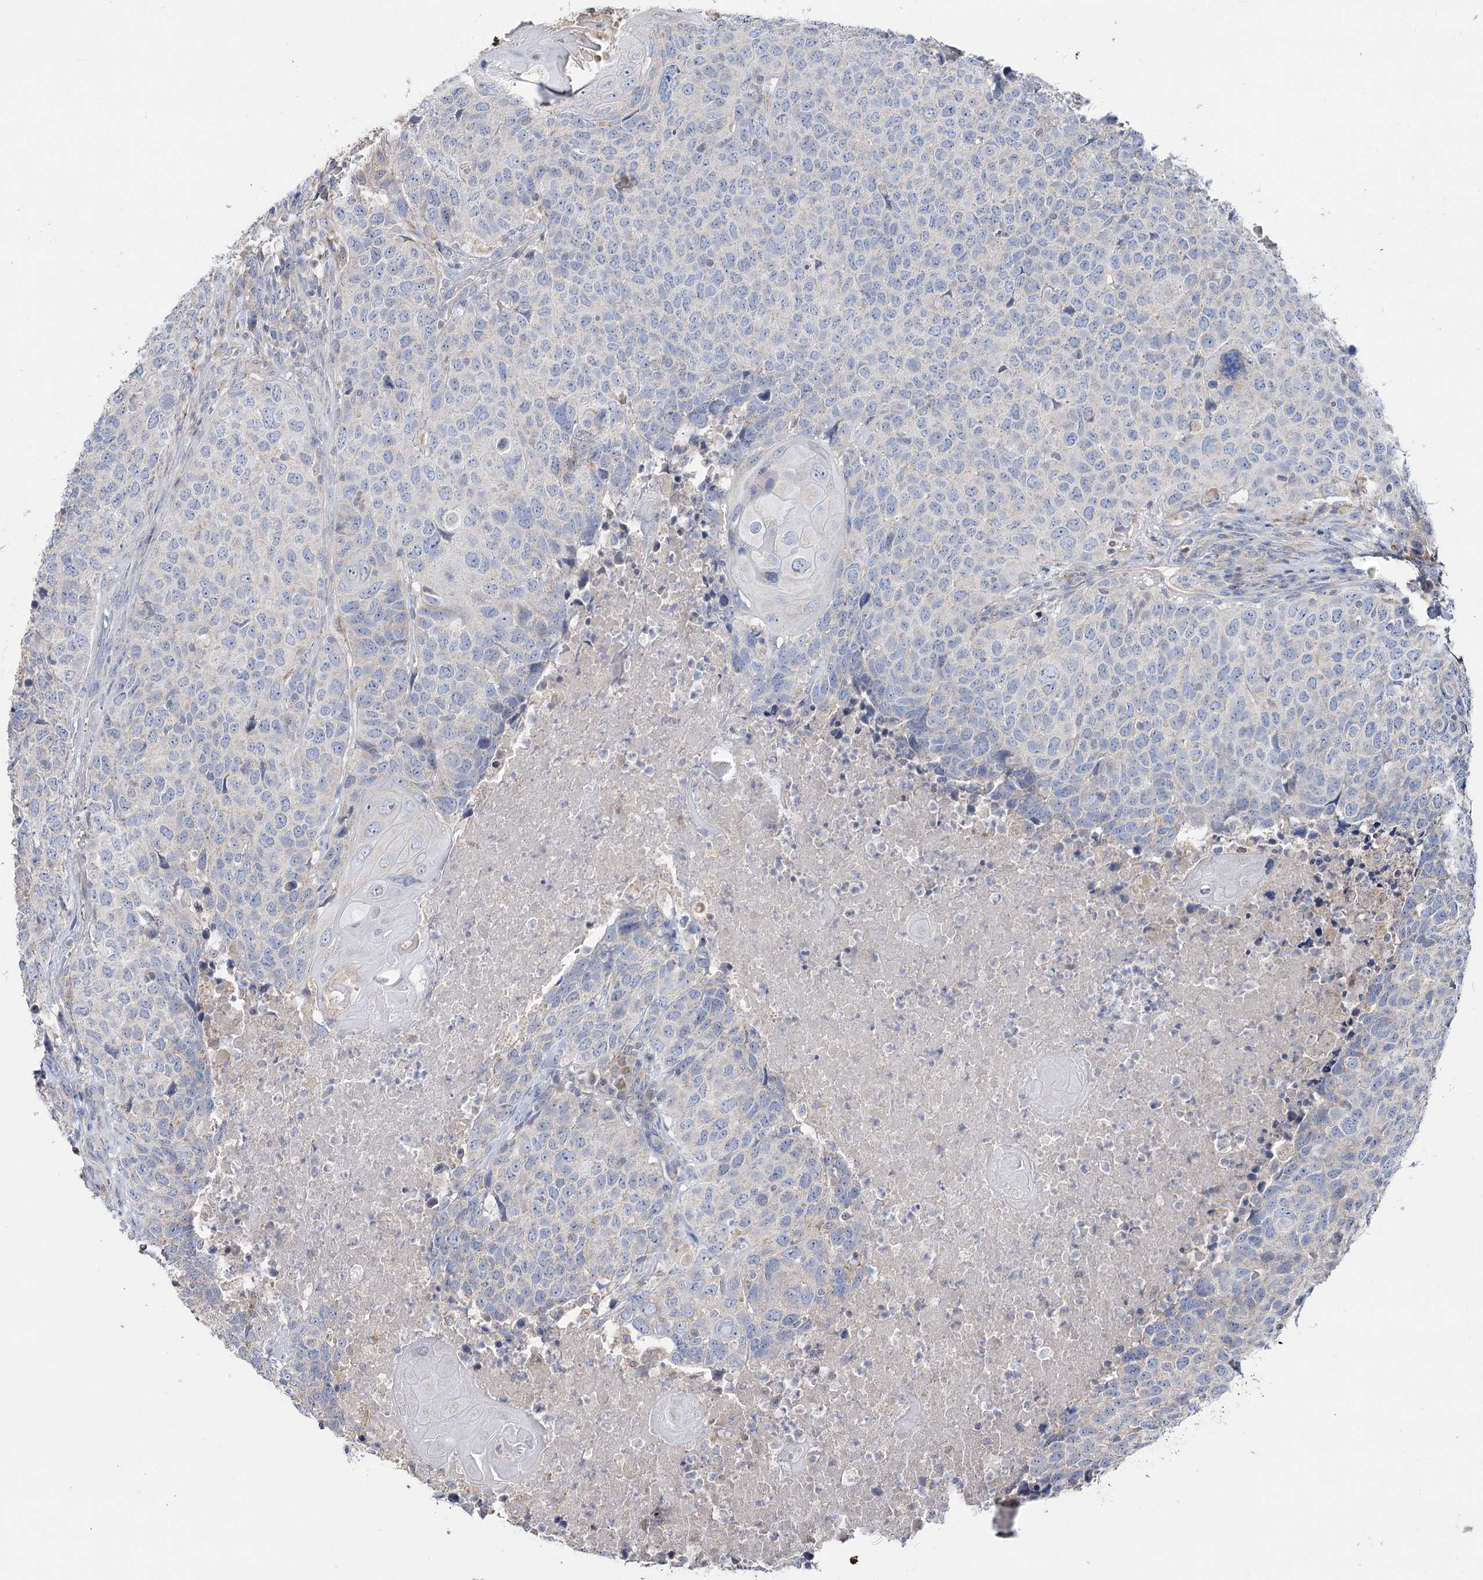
{"staining": {"intensity": "negative", "quantity": "none", "location": "none"}, "tissue": "head and neck cancer", "cell_type": "Tumor cells", "image_type": "cancer", "snomed": [{"axis": "morphology", "description": "Squamous cell carcinoma, NOS"}, {"axis": "topography", "description": "Head-Neck"}], "caption": "The immunohistochemistry histopathology image has no significant staining in tumor cells of head and neck cancer (squamous cell carcinoma) tissue.", "gene": "TMEM187", "patient": {"sex": "male", "age": 66}}